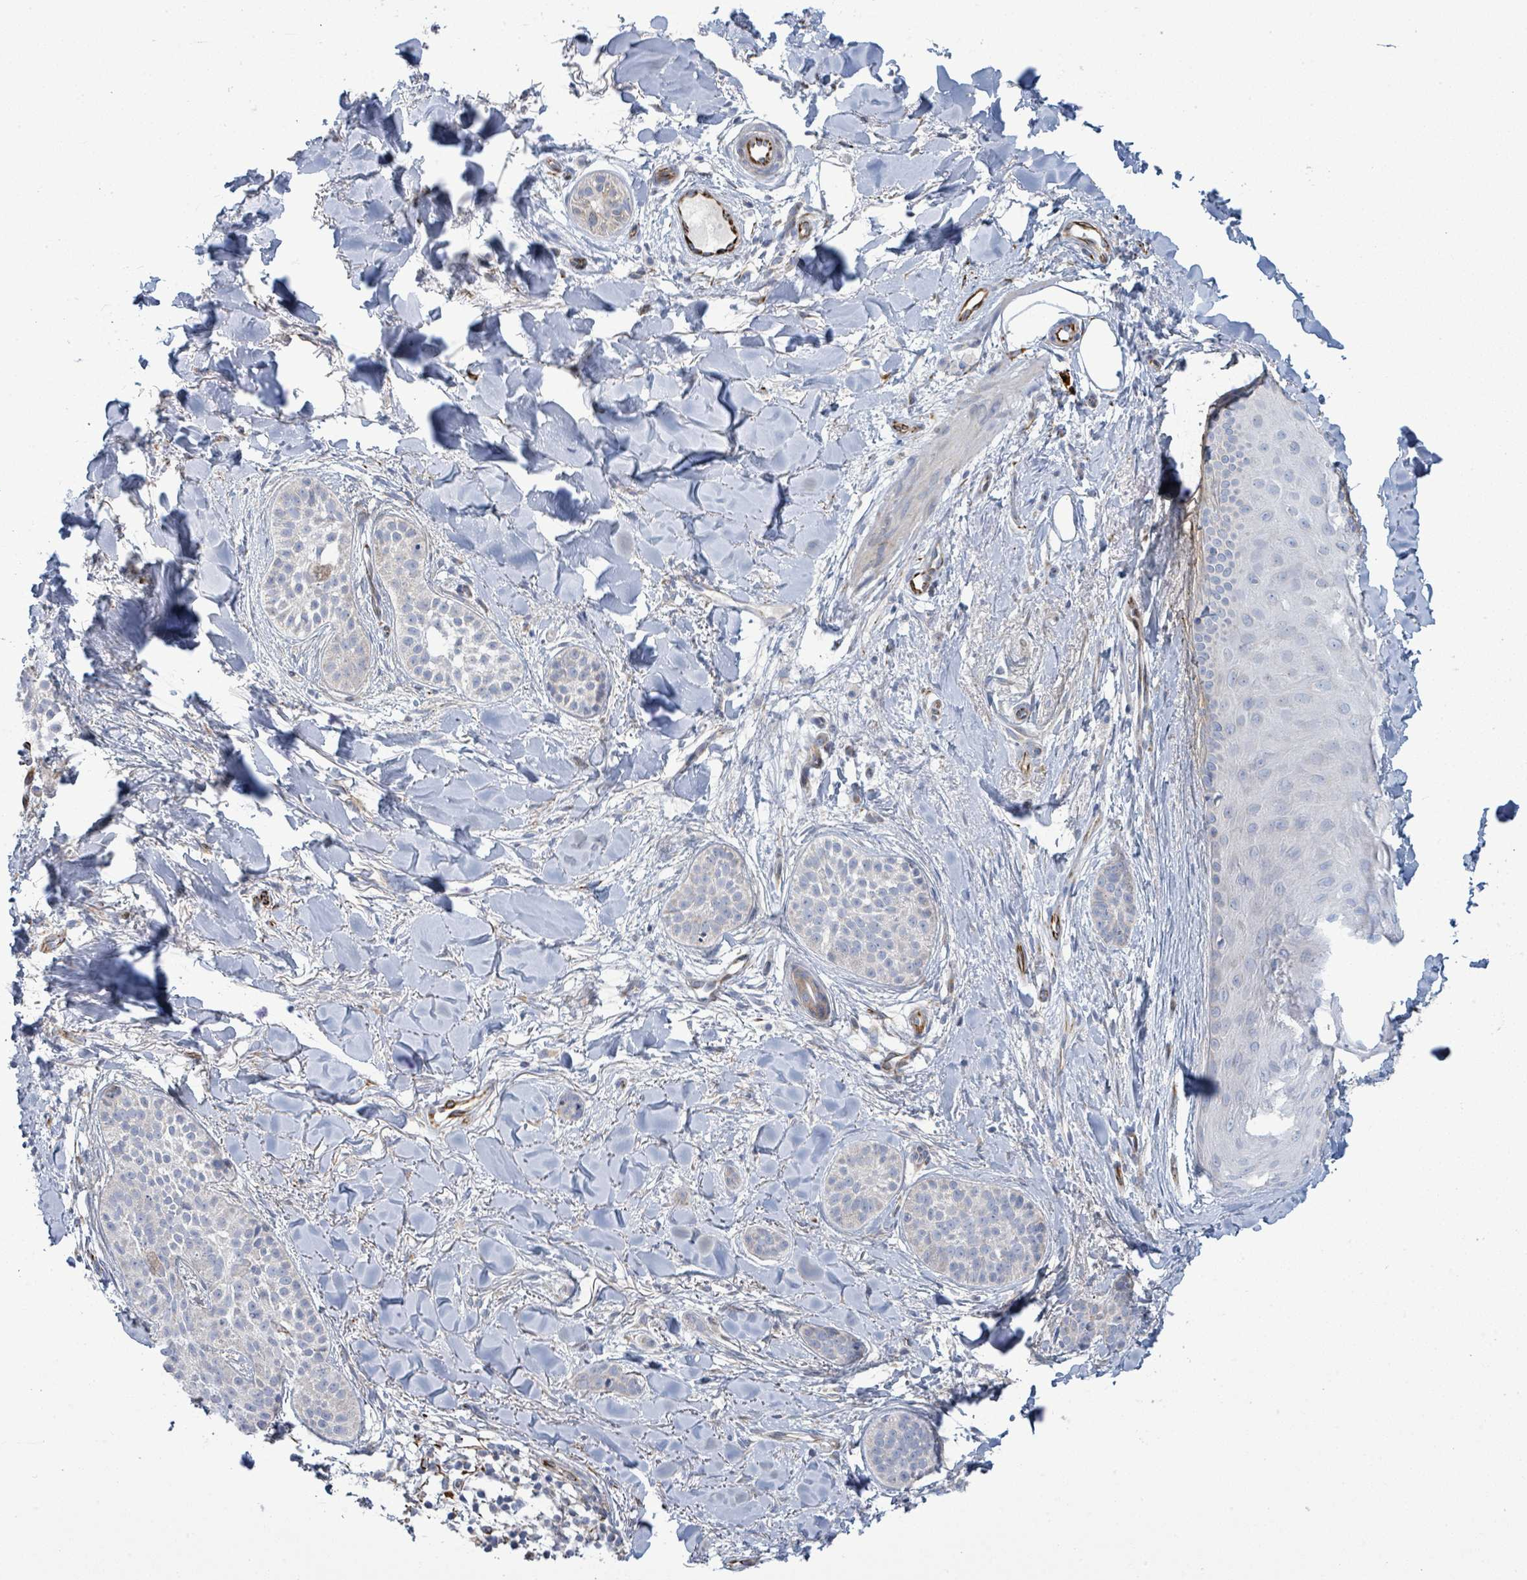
{"staining": {"intensity": "weak", "quantity": ">75%", "location": "cytoplasmic/membranous"}, "tissue": "skin cancer", "cell_type": "Tumor cells", "image_type": "cancer", "snomed": [{"axis": "morphology", "description": "Basal cell carcinoma"}, {"axis": "topography", "description": "Skin"}], "caption": "Immunohistochemistry of human basal cell carcinoma (skin) reveals low levels of weak cytoplasmic/membranous staining in approximately >75% of tumor cells. Nuclei are stained in blue.", "gene": "ALG12", "patient": {"sex": "male", "age": 52}}